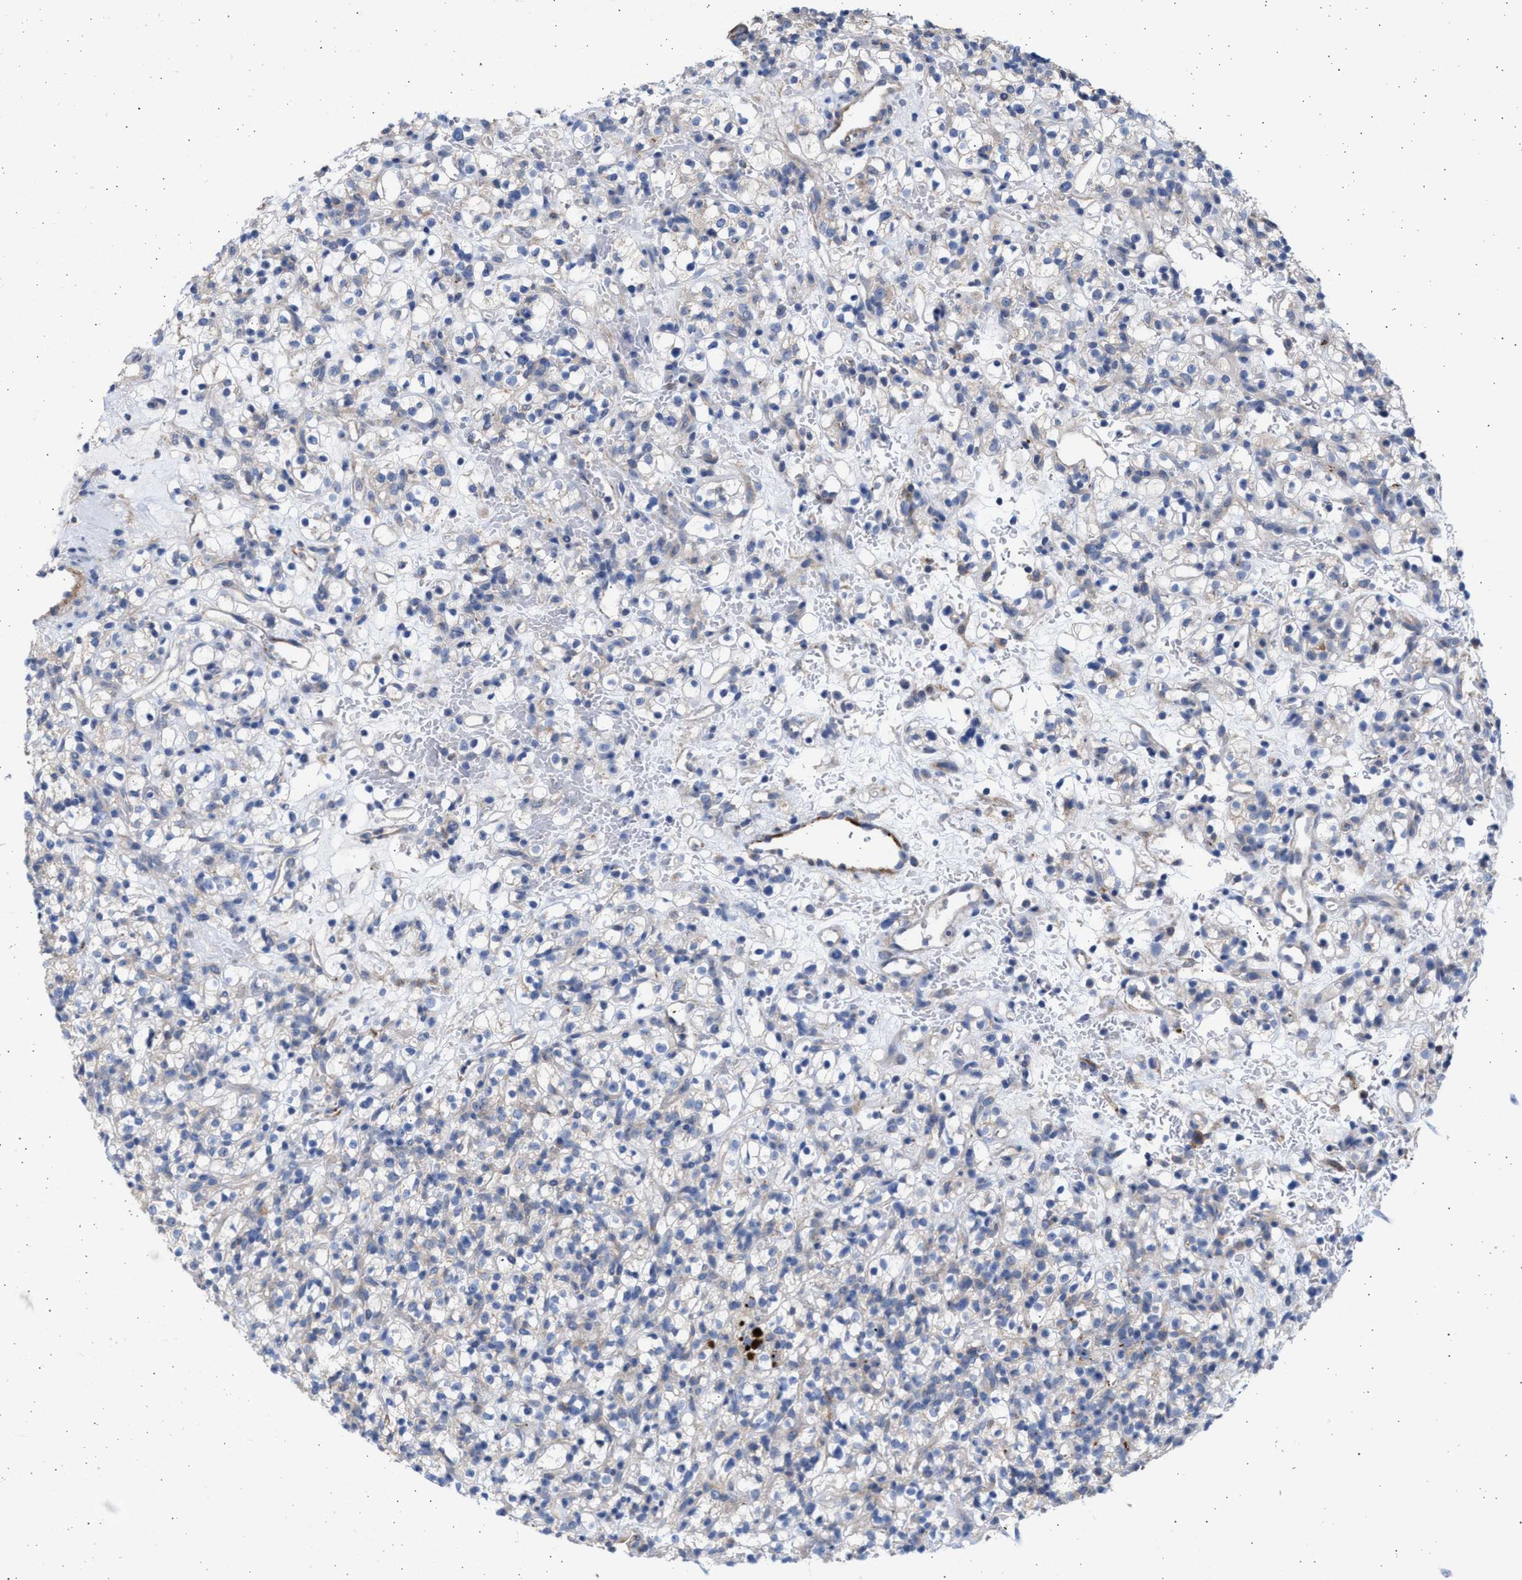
{"staining": {"intensity": "negative", "quantity": "none", "location": "none"}, "tissue": "renal cancer", "cell_type": "Tumor cells", "image_type": "cancer", "snomed": [{"axis": "morphology", "description": "Normal tissue, NOS"}, {"axis": "morphology", "description": "Adenocarcinoma, NOS"}, {"axis": "topography", "description": "Kidney"}], "caption": "Immunohistochemistry (IHC) of renal cancer demonstrates no expression in tumor cells. (DAB immunohistochemistry (IHC) with hematoxylin counter stain).", "gene": "NBR1", "patient": {"sex": "female", "age": 72}}